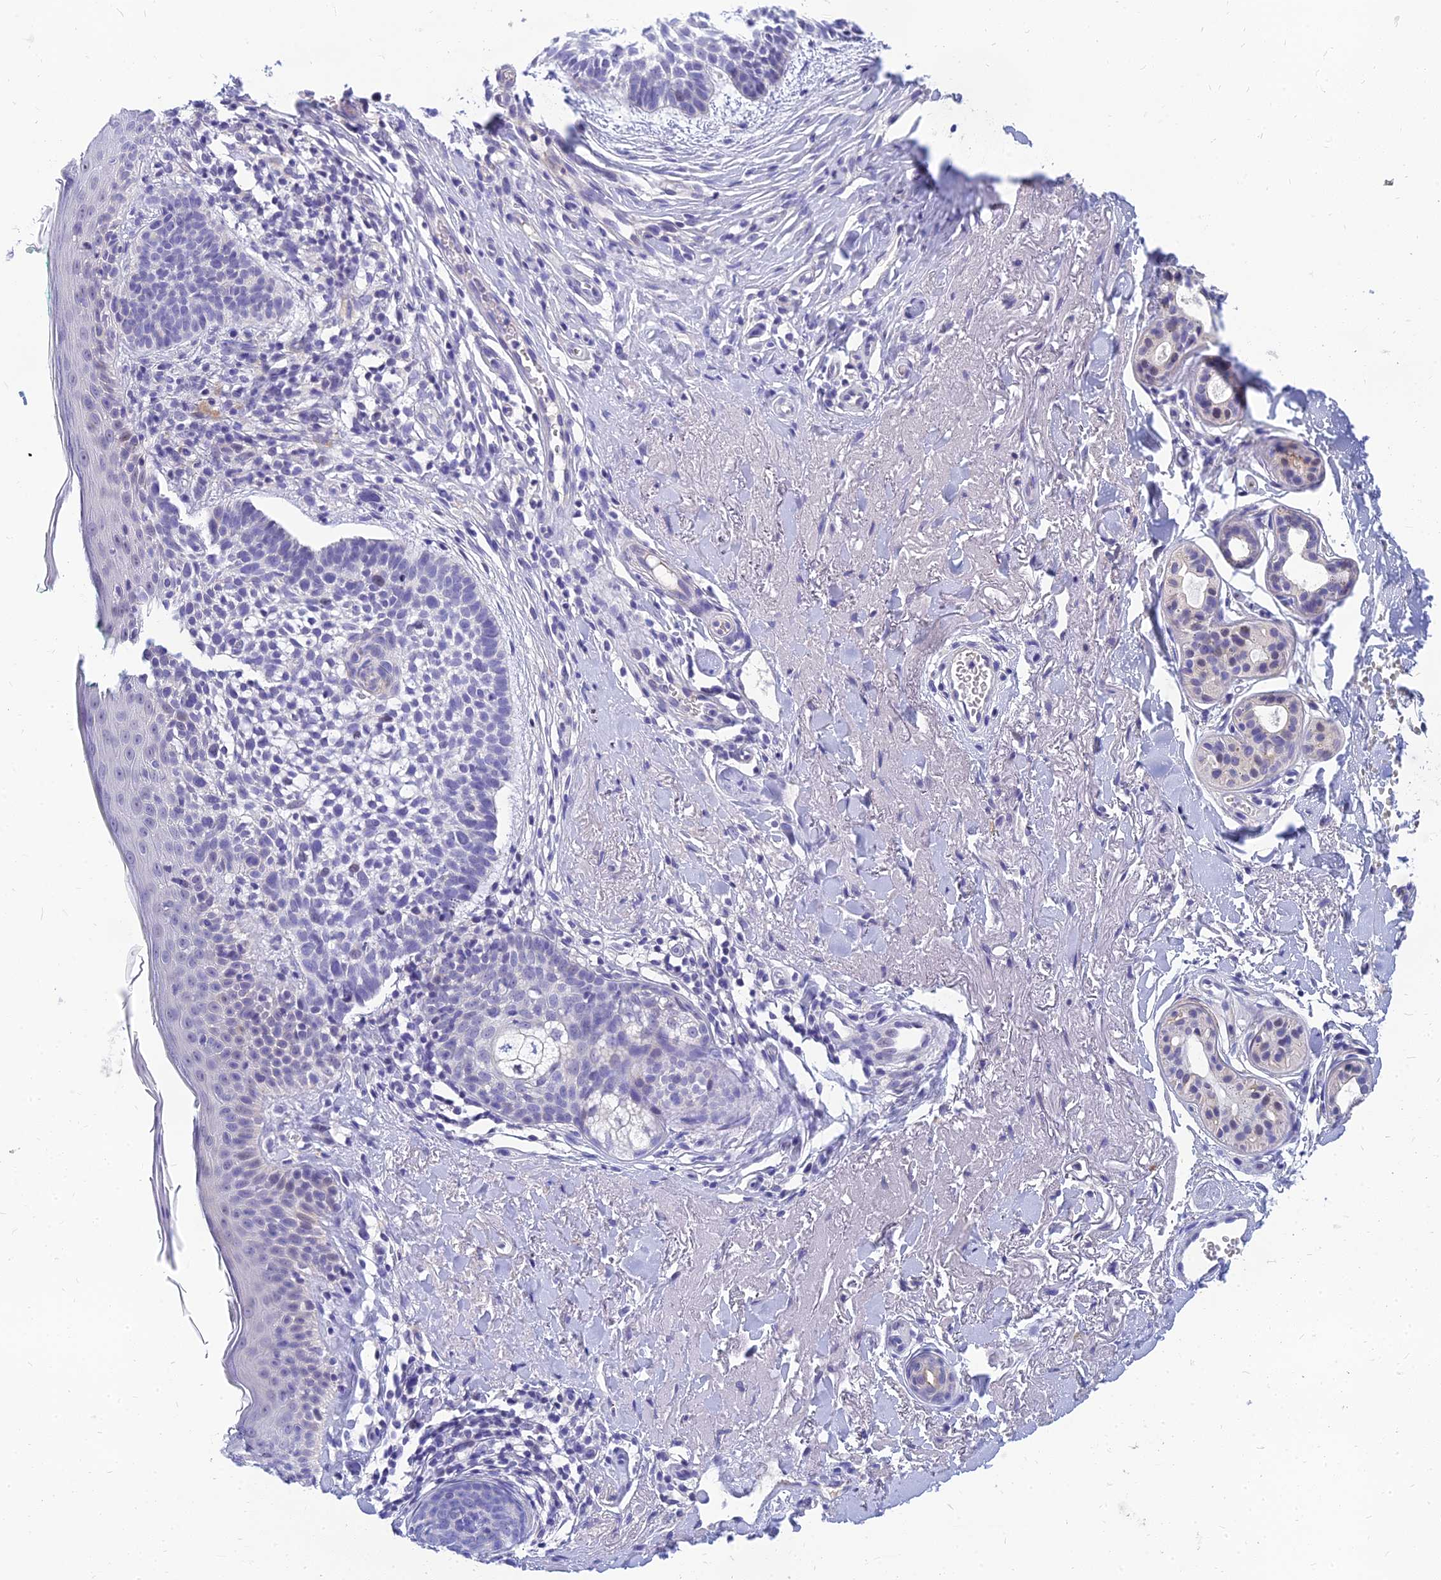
{"staining": {"intensity": "negative", "quantity": "none", "location": "none"}, "tissue": "skin cancer", "cell_type": "Tumor cells", "image_type": "cancer", "snomed": [{"axis": "morphology", "description": "Basal cell carcinoma"}, {"axis": "topography", "description": "Skin"}], "caption": "The IHC image has no significant staining in tumor cells of skin basal cell carcinoma tissue.", "gene": "TMEM161B", "patient": {"sex": "male", "age": 71}}